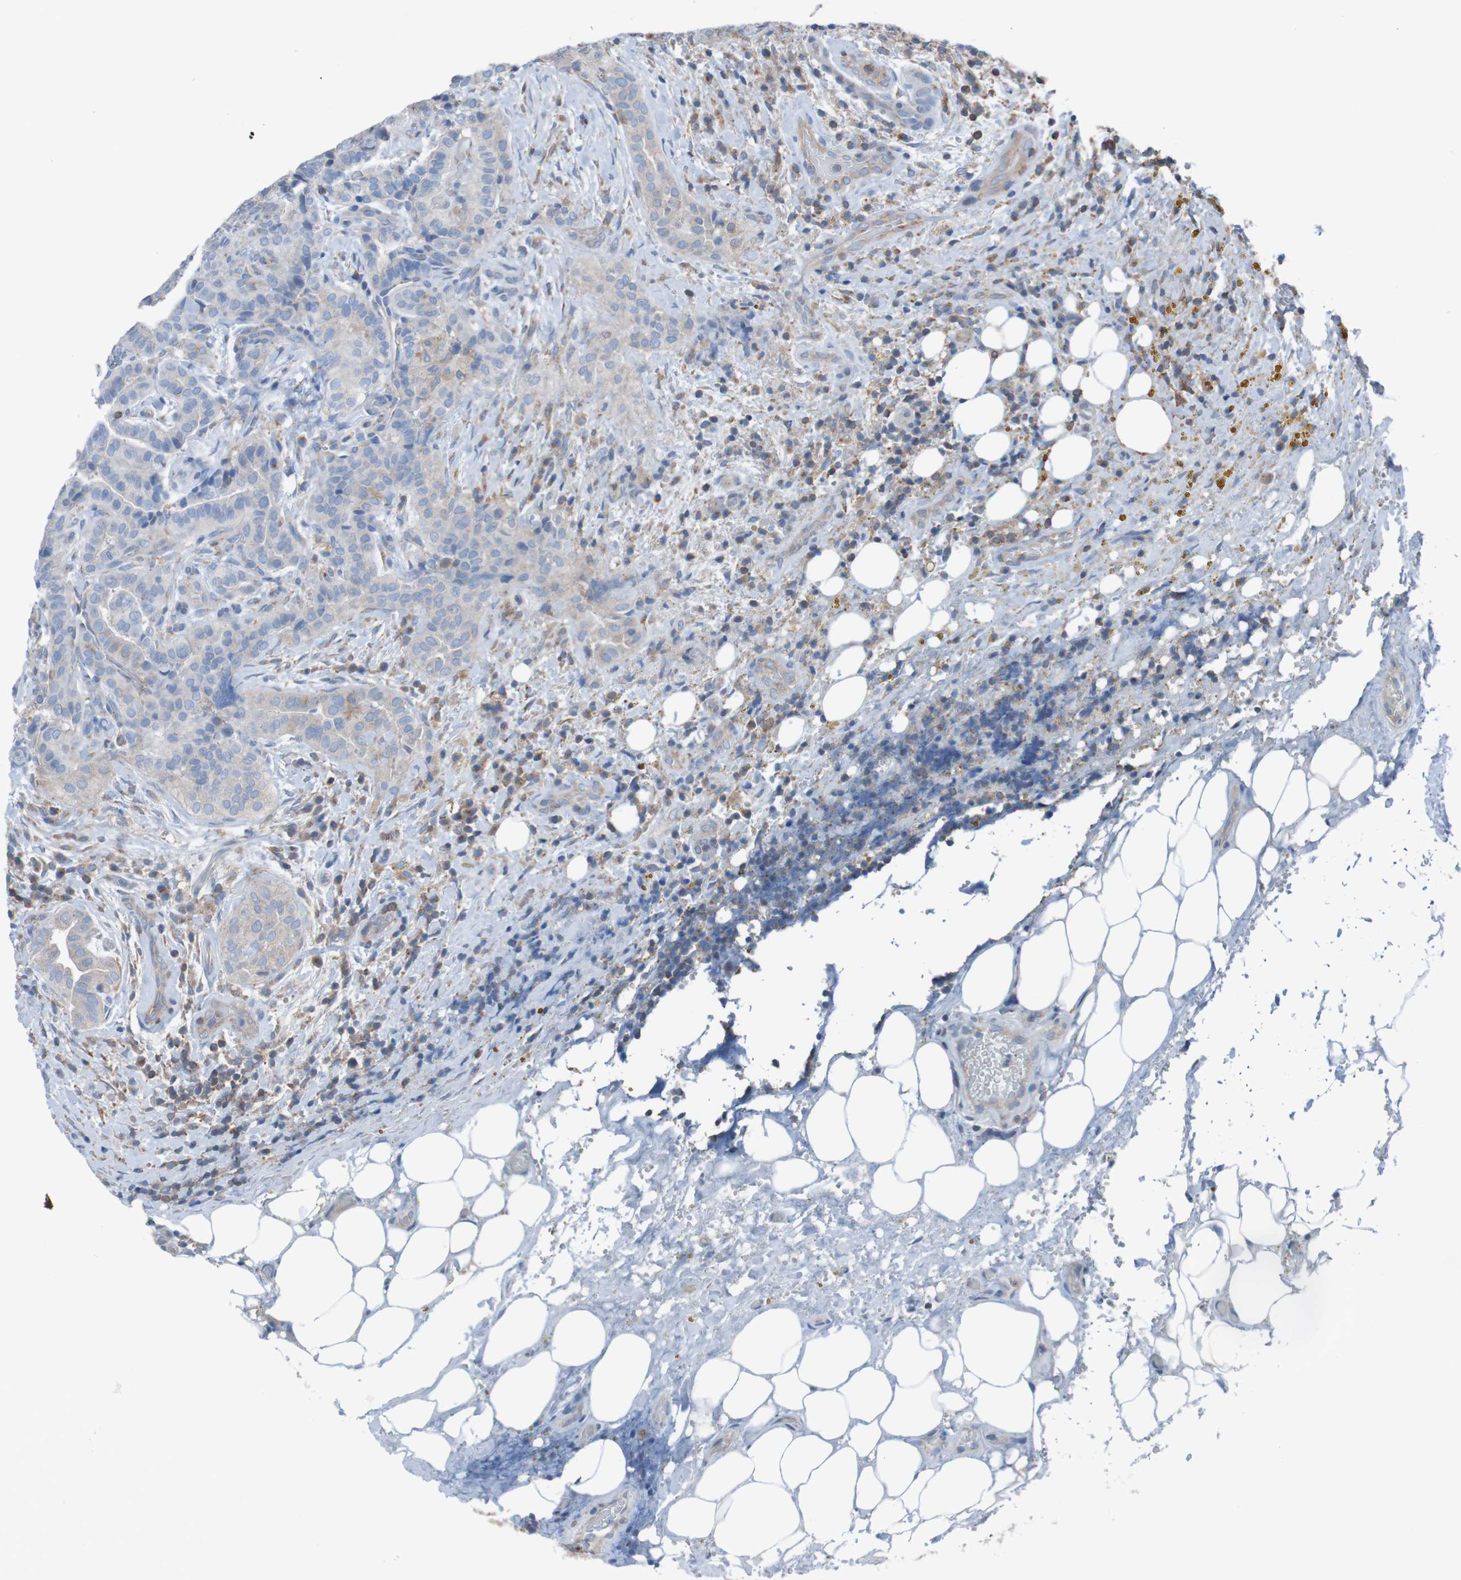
{"staining": {"intensity": "moderate", "quantity": "<25%", "location": "cytoplasmic/membranous"}, "tissue": "thyroid cancer", "cell_type": "Tumor cells", "image_type": "cancer", "snomed": [{"axis": "morphology", "description": "Papillary adenocarcinoma, NOS"}, {"axis": "topography", "description": "Thyroid gland"}], "caption": "Approximately <25% of tumor cells in thyroid cancer (papillary adenocarcinoma) show moderate cytoplasmic/membranous protein positivity as visualized by brown immunohistochemical staining.", "gene": "MINAR1", "patient": {"sex": "male", "age": 77}}